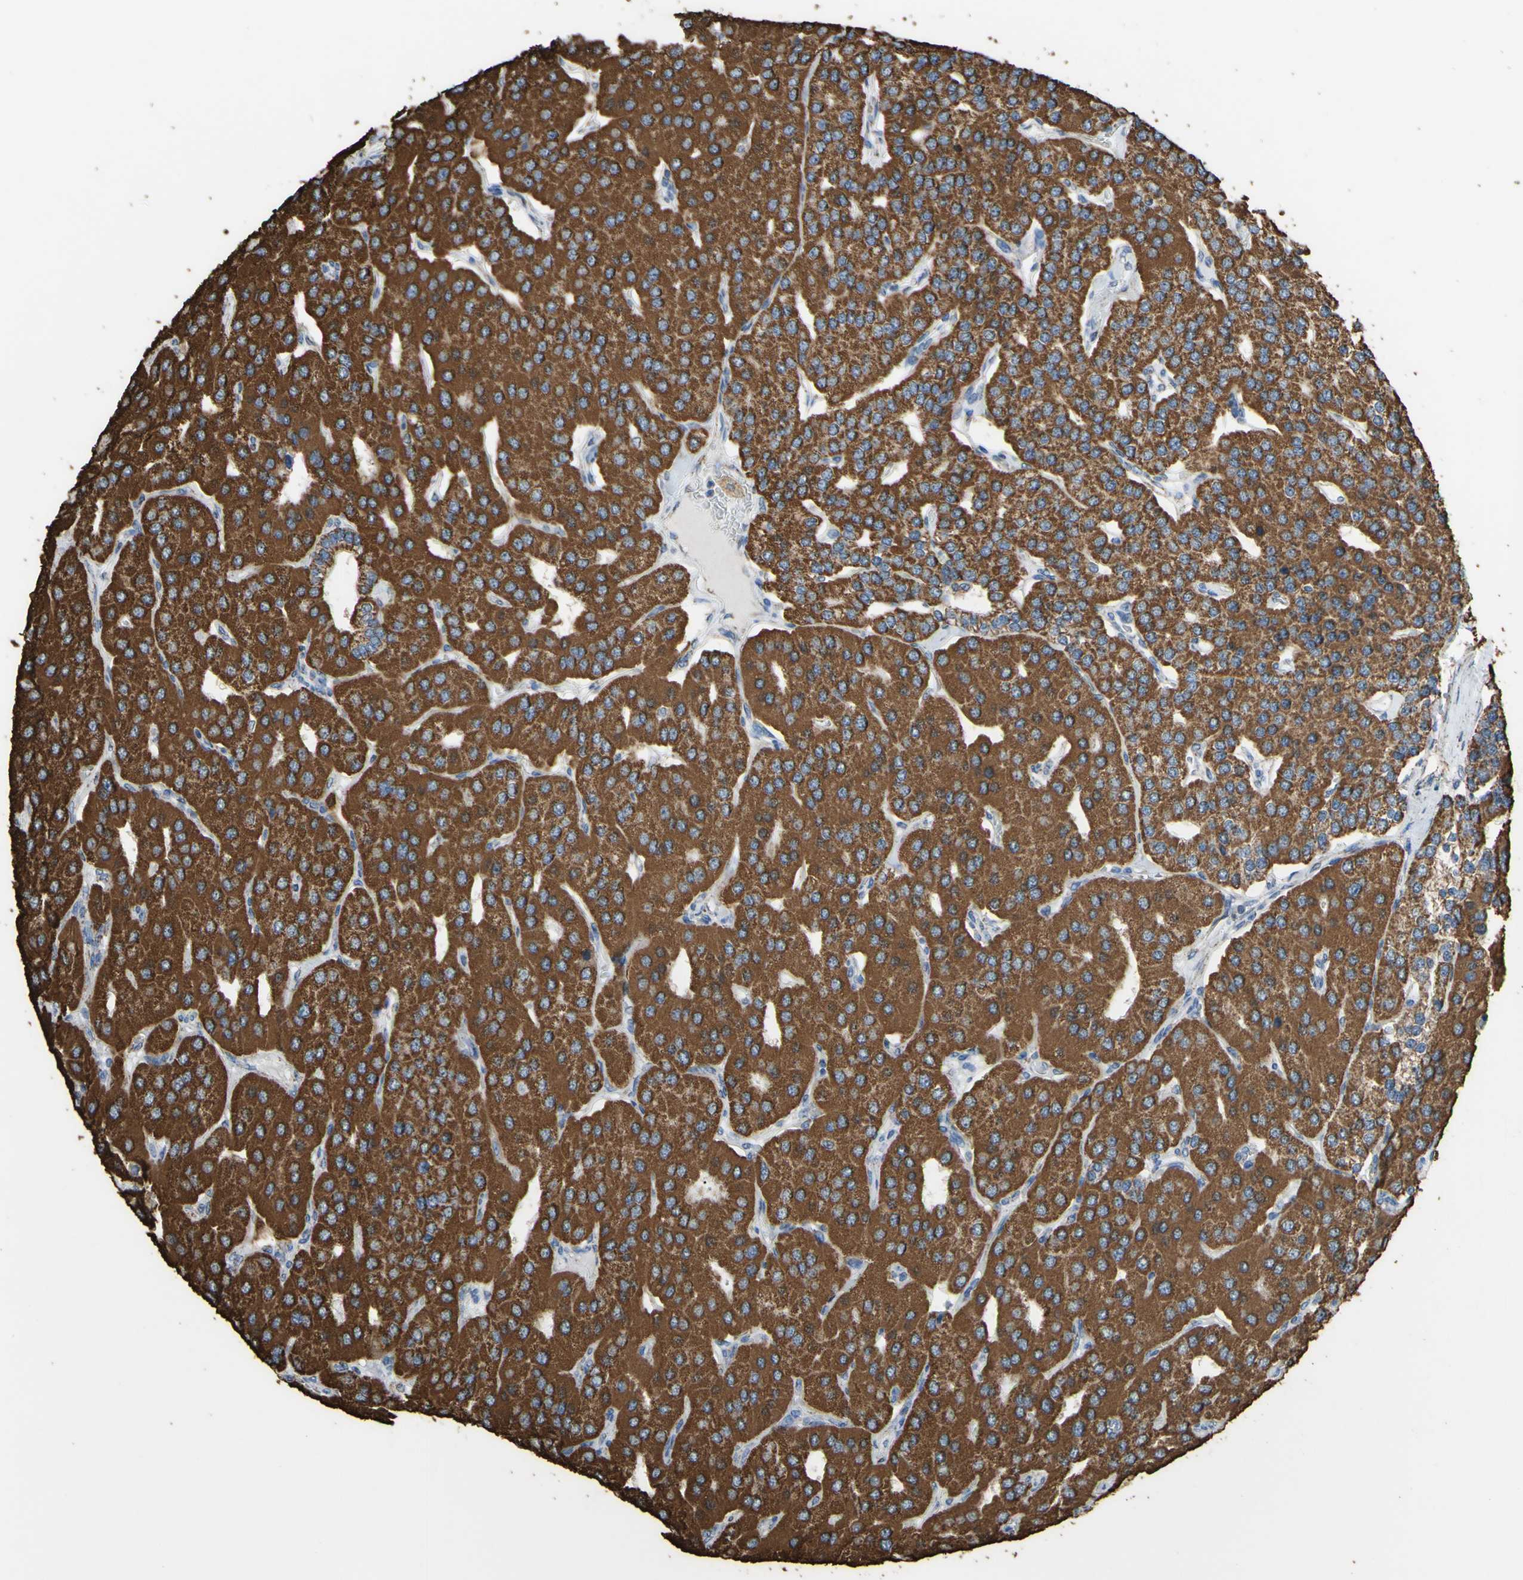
{"staining": {"intensity": "strong", "quantity": ">75%", "location": "cytoplasmic/membranous"}, "tissue": "parathyroid gland", "cell_type": "Glandular cells", "image_type": "normal", "snomed": [{"axis": "morphology", "description": "Normal tissue, NOS"}, {"axis": "morphology", "description": "Adenoma, NOS"}, {"axis": "topography", "description": "Parathyroid gland"}], "caption": "Protein staining displays strong cytoplasmic/membranous positivity in about >75% of glandular cells in unremarkable parathyroid gland.", "gene": "CMKLR2", "patient": {"sex": "female", "age": 86}}